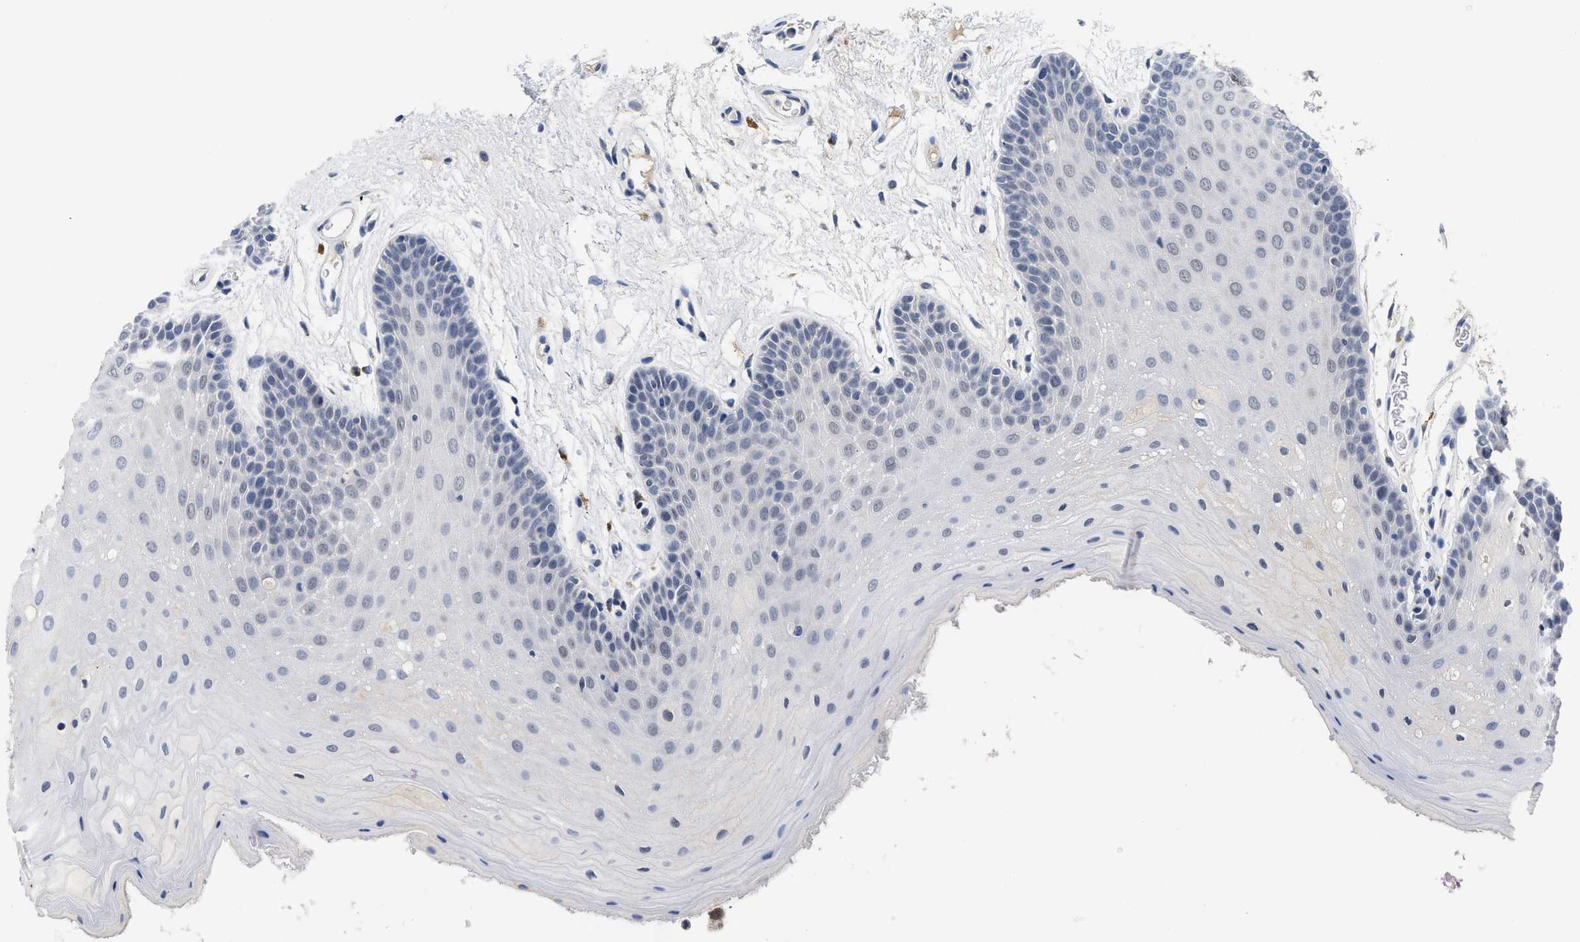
{"staining": {"intensity": "weak", "quantity": "<25%", "location": "nuclear"}, "tissue": "oral mucosa", "cell_type": "Squamous epithelial cells", "image_type": "normal", "snomed": [{"axis": "morphology", "description": "Normal tissue, NOS"}, {"axis": "morphology", "description": "Squamous cell carcinoma, NOS"}, {"axis": "topography", "description": "Oral tissue"}, {"axis": "topography", "description": "Head-Neck"}], "caption": "Immunohistochemical staining of normal human oral mucosa displays no significant expression in squamous epithelial cells. (DAB (3,3'-diaminobenzidine) IHC visualized using brightfield microscopy, high magnification).", "gene": "GGNBP2", "patient": {"sex": "male", "age": 71}}